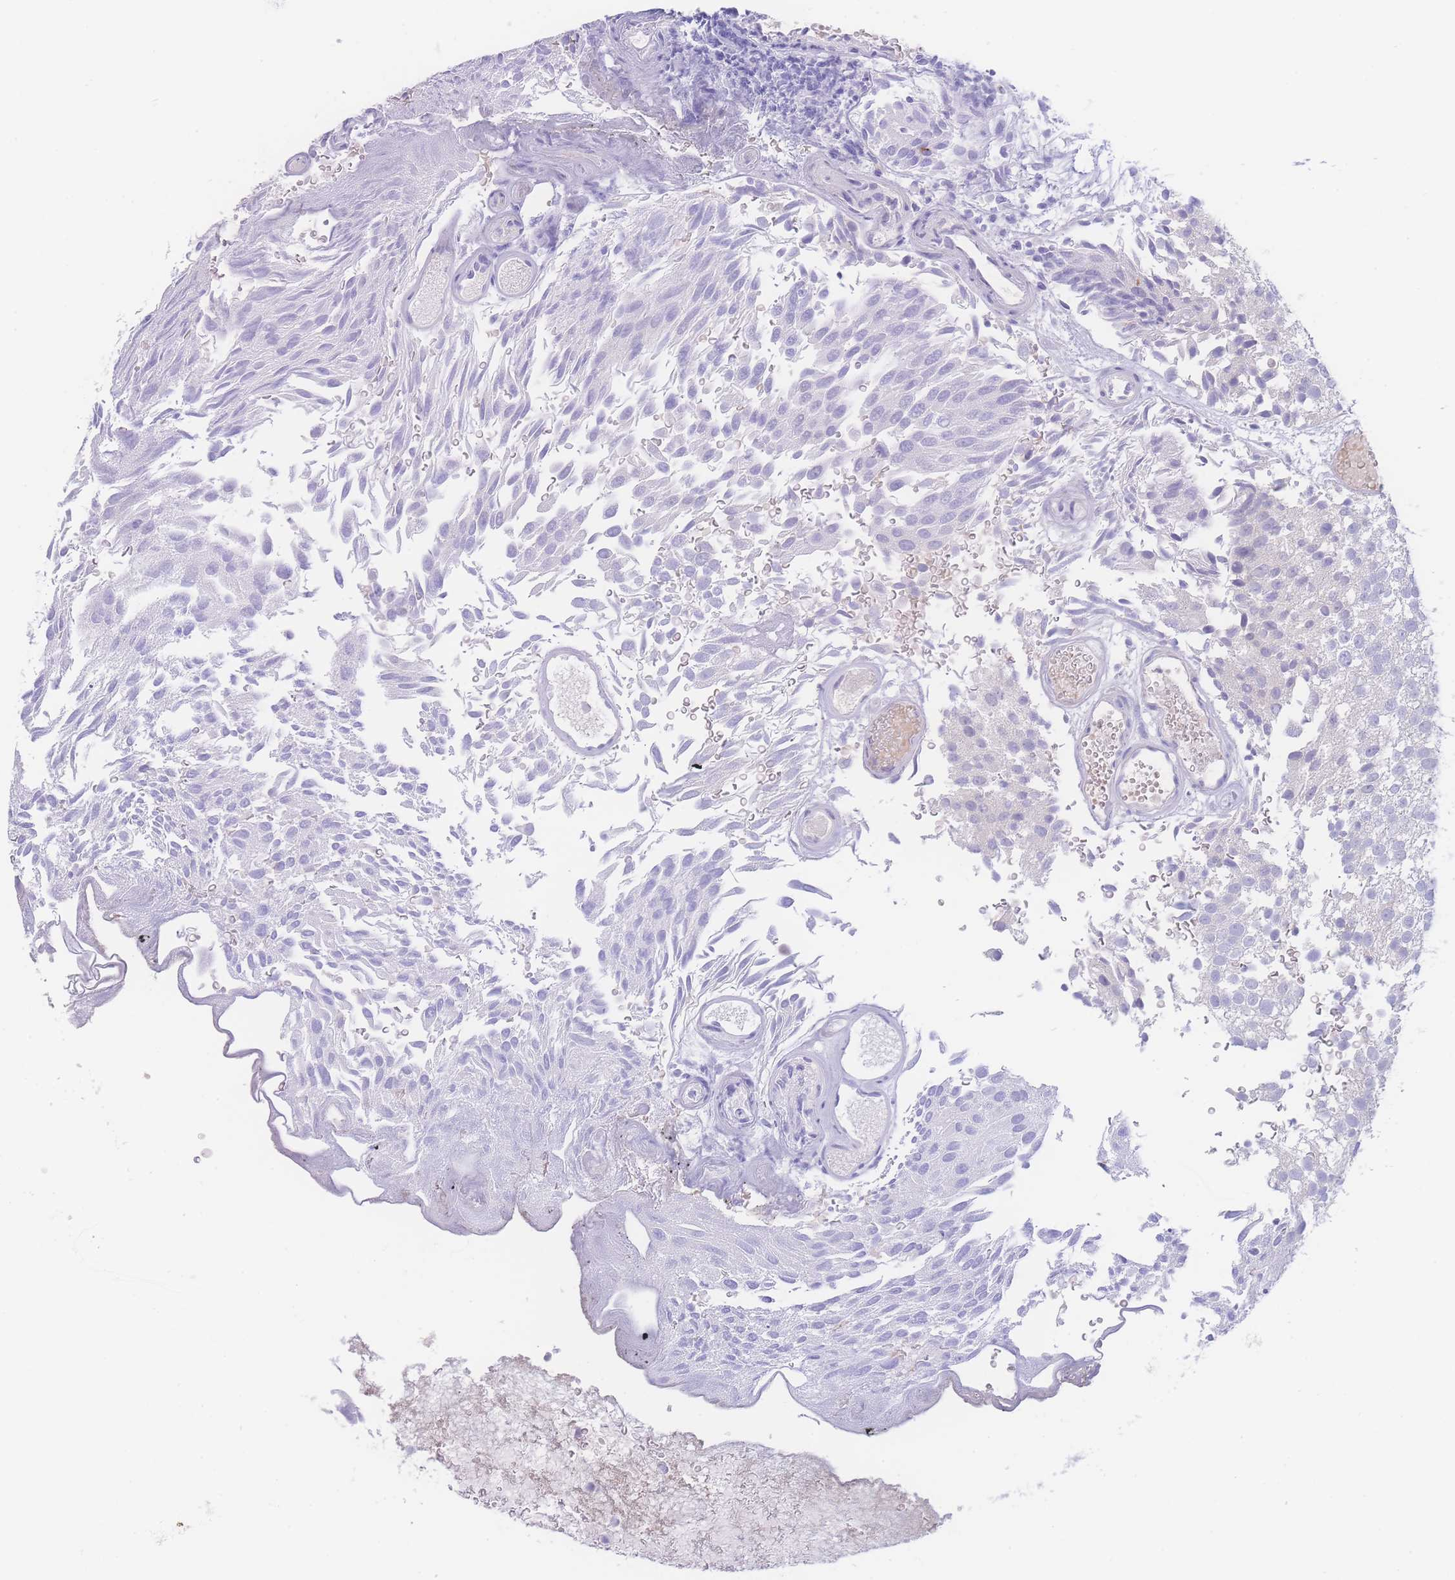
{"staining": {"intensity": "negative", "quantity": "none", "location": "none"}, "tissue": "urothelial cancer", "cell_type": "Tumor cells", "image_type": "cancer", "snomed": [{"axis": "morphology", "description": "Urothelial carcinoma, Low grade"}, {"axis": "topography", "description": "Urinary bladder"}], "caption": "Immunohistochemistry photomicrograph of neoplastic tissue: low-grade urothelial carcinoma stained with DAB displays no significant protein positivity in tumor cells. Brightfield microscopy of immunohistochemistry (IHC) stained with DAB (3,3'-diaminobenzidine) (brown) and hematoxylin (blue), captured at high magnification.", "gene": "PRSS22", "patient": {"sex": "male", "age": 78}}